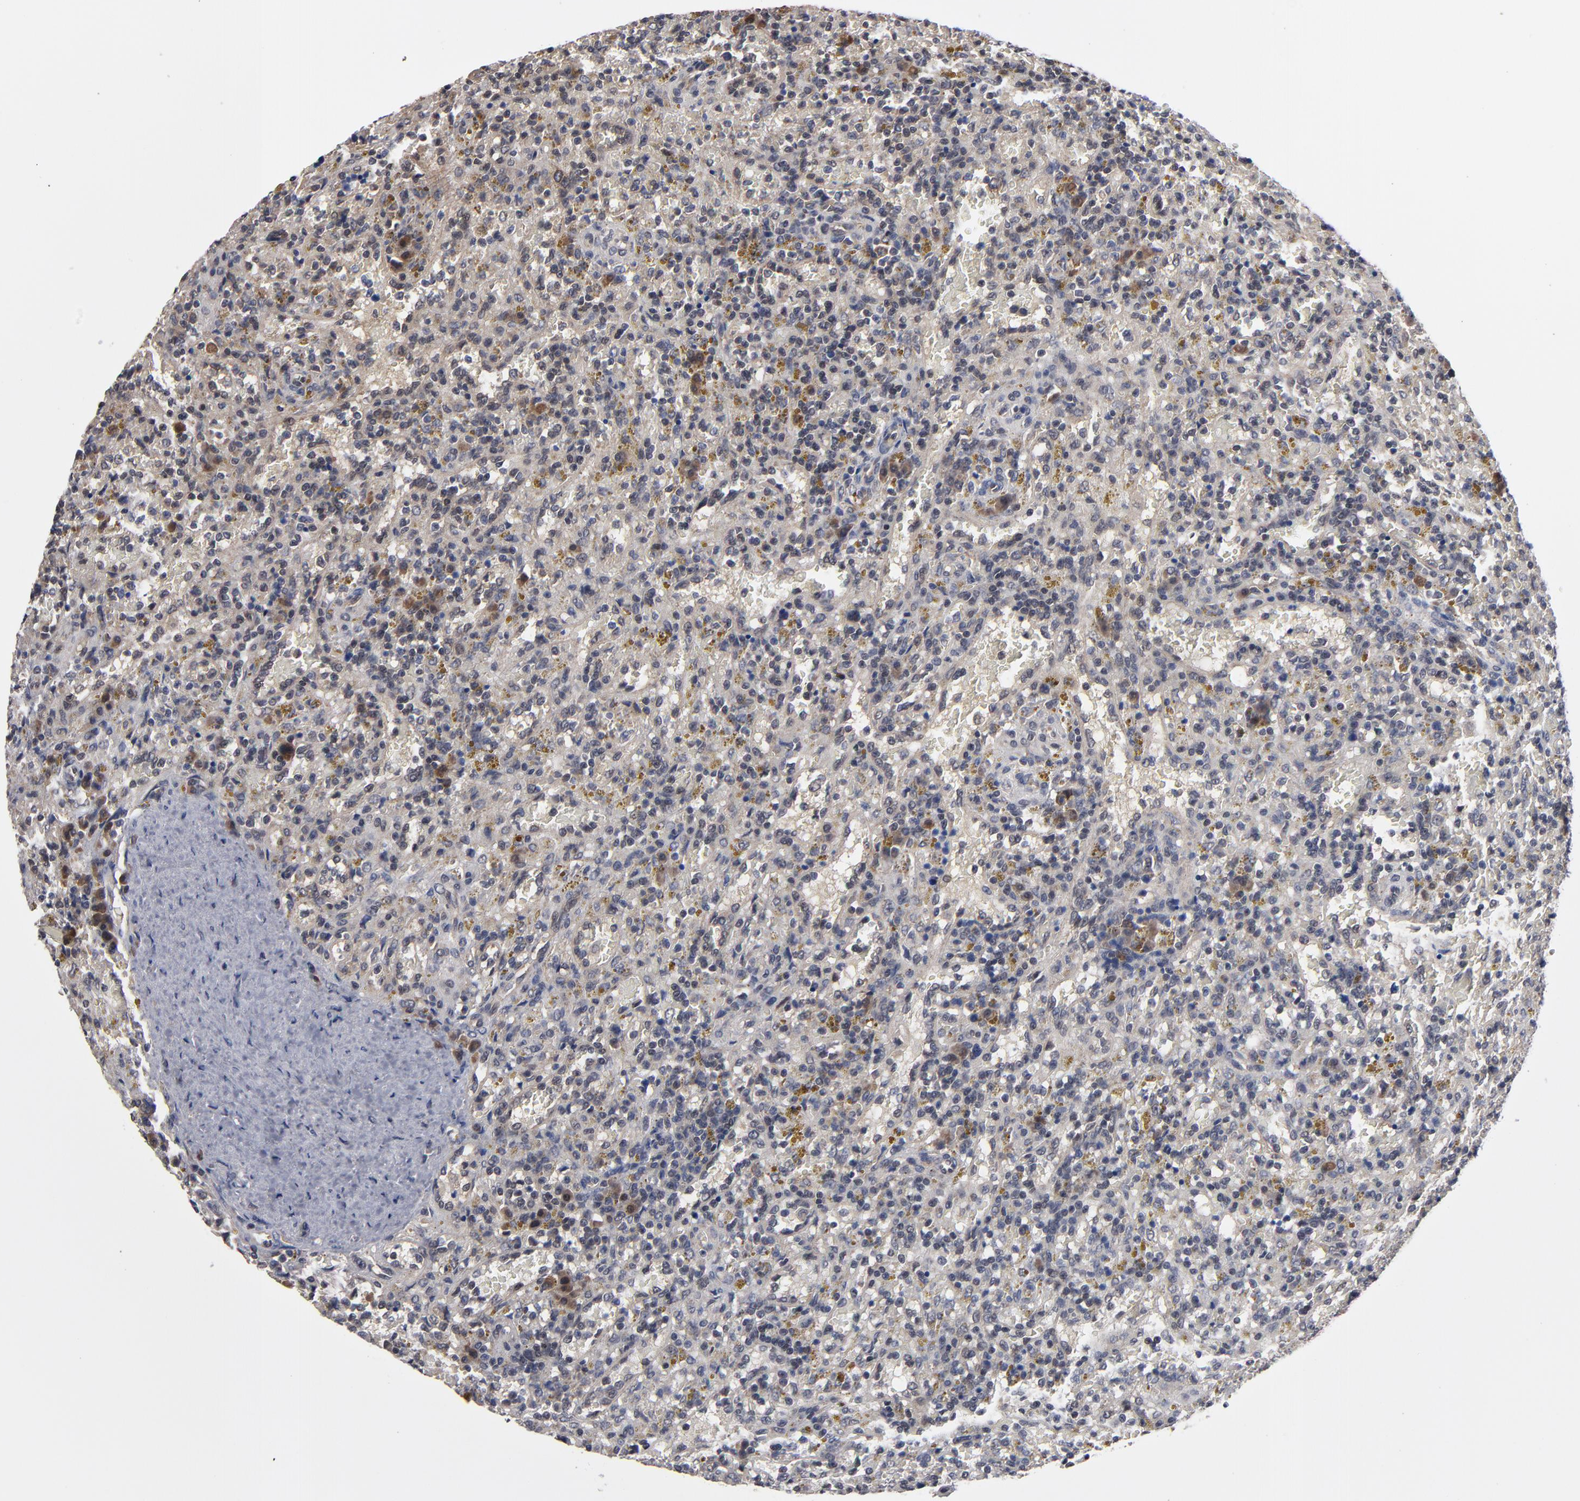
{"staining": {"intensity": "weak", "quantity": ">75%", "location": "cytoplasmic/membranous"}, "tissue": "lymphoma", "cell_type": "Tumor cells", "image_type": "cancer", "snomed": [{"axis": "morphology", "description": "Malignant lymphoma, non-Hodgkin's type, Low grade"}, {"axis": "topography", "description": "Spleen"}], "caption": "An immunohistochemistry (IHC) histopathology image of neoplastic tissue is shown. Protein staining in brown labels weak cytoplasmic/membranous positivity in lymphoma within tumor cells.", "gene": "ALG13", "patient": {"sex": "female", "age": 65}}